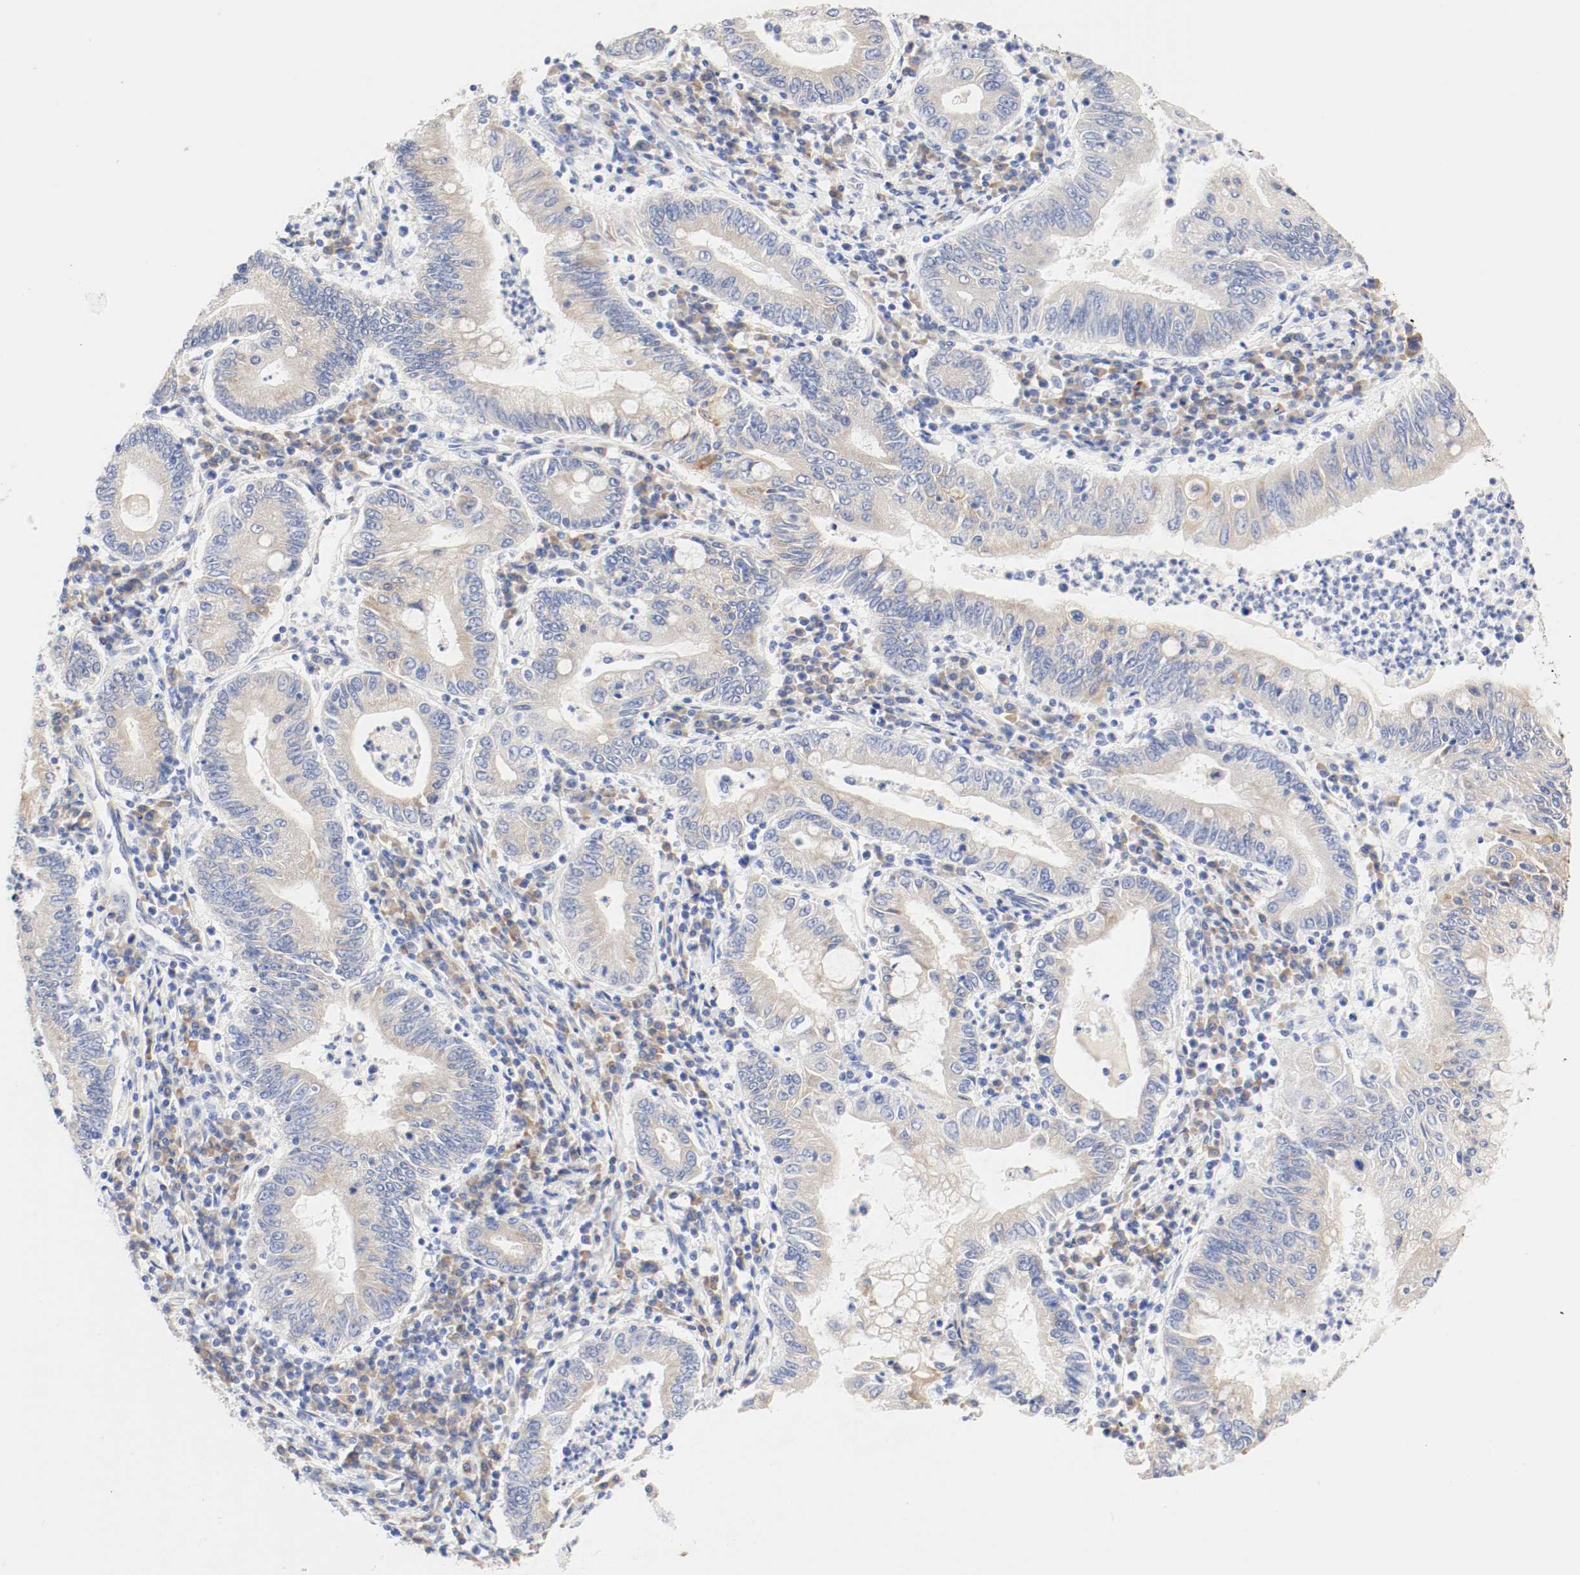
{"staining": {"intensity": "weak", "quantity": ">75%", "location": "cytoplasmic/membranous"}, "tissue": "stomach cancer", "cell_type": "Tumor cells", "image_type": "cancer", "snomed": [{"axis": "morphology", "description": "Normal tissue, NOS"}, {"axis": "morphology", "description": "Adenocarcinoma, NOS"}, {"axis": "topography", "description": "Esophagus"}, {"axis": "topography", "description": "Stomach, upper"}, {"axis": "topography", "description": "Peripheral nerve tissue"}], "caption": "DAB (3,3'-diaminobenzidine) immunohistochemical staining of stomach adenocarcinoma shows weak cytoplasmic/membranous protein positivity in about >75% of tumor cells. The staining was performed using DAB to visualize the protein expression in brown, while the nuclei were stained in blue with hematoxylin (Magnification: 20x).", "gene": "GIT1", "patient": {"sex": "male", "age": 62}}